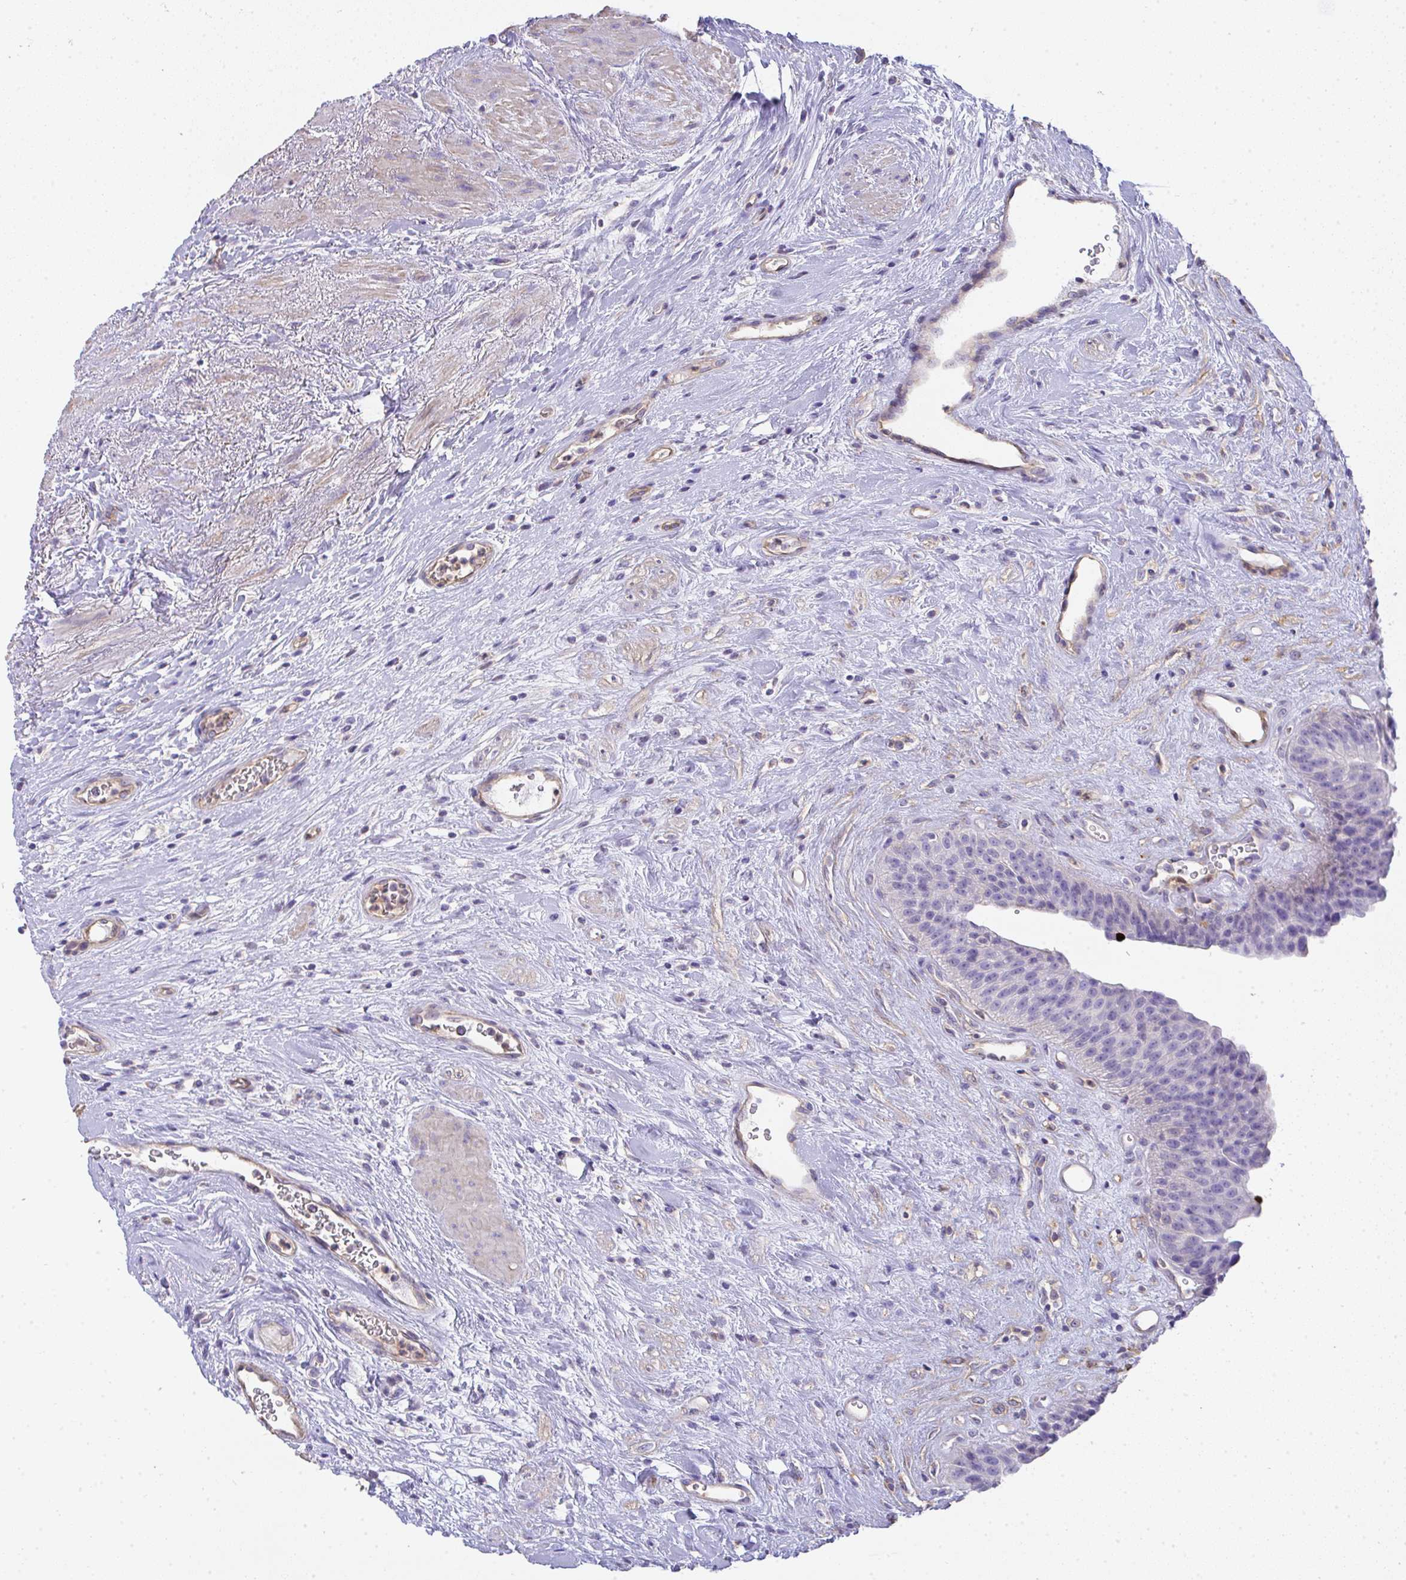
{"staining": {"intensity": "negative", "quantity": "none", "location": "none"}, "tissue": "urinary bladder", "cell_type": "Urothelial cells", "image_type": "normal", "snomed": [{"axis": "morphology", "description": "Normal tissue, NOS"}, {"axis": "topography", "description": "Urinary bladder"}], "caption": "Urothelial cells show no significant protein staining in unremarkable urinary bladder. (Stains: DAB immunohistochemistry (IHC) with hematoxylin counter stain, Microscopy: brightfield microscopy at high magnification).", "gene": "TNFAIP8", "patient": {"sex": "female", "age": 56}}